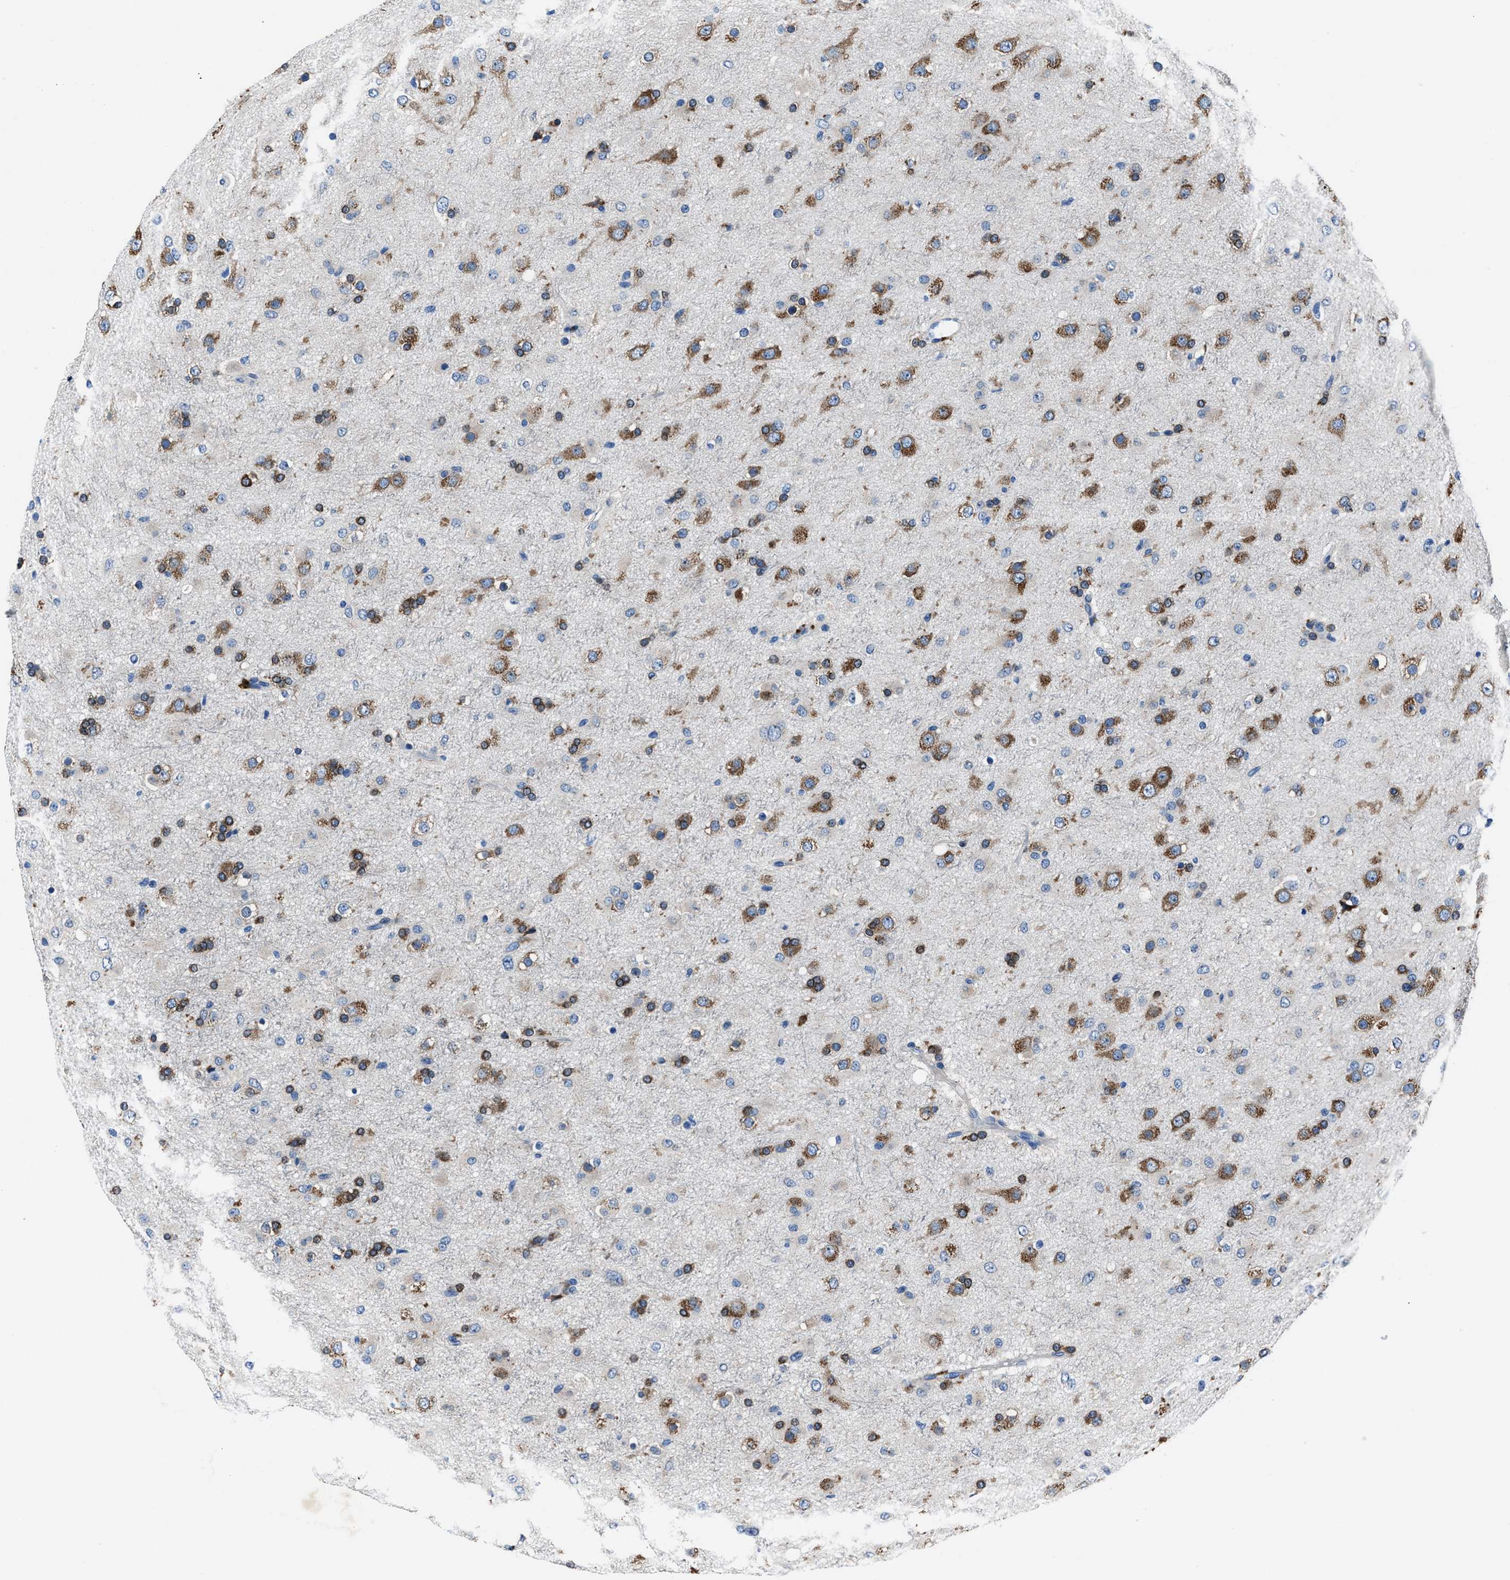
{"staining": {"intensity": "moderate", "quantity": "25%-75%", "location": "cytoplasmic/membranous"}, "tissue": "glioma", "cell_type": "Tumor cells", "image_type": "cancer", "snomed": [{"axis": "morphology", "description": "Glioma, malignant, Low grade"}, {"axis": "topography", "description": "Brain"}], "caption": "Protein staining of malignant glioma (low-grade) tissue reveals moderate cytoplasmic/membranous staining in approximately 25%-75% of tumor cells.", "gene": "NACAD", "patient": {"sex": "male", "age": 65}}